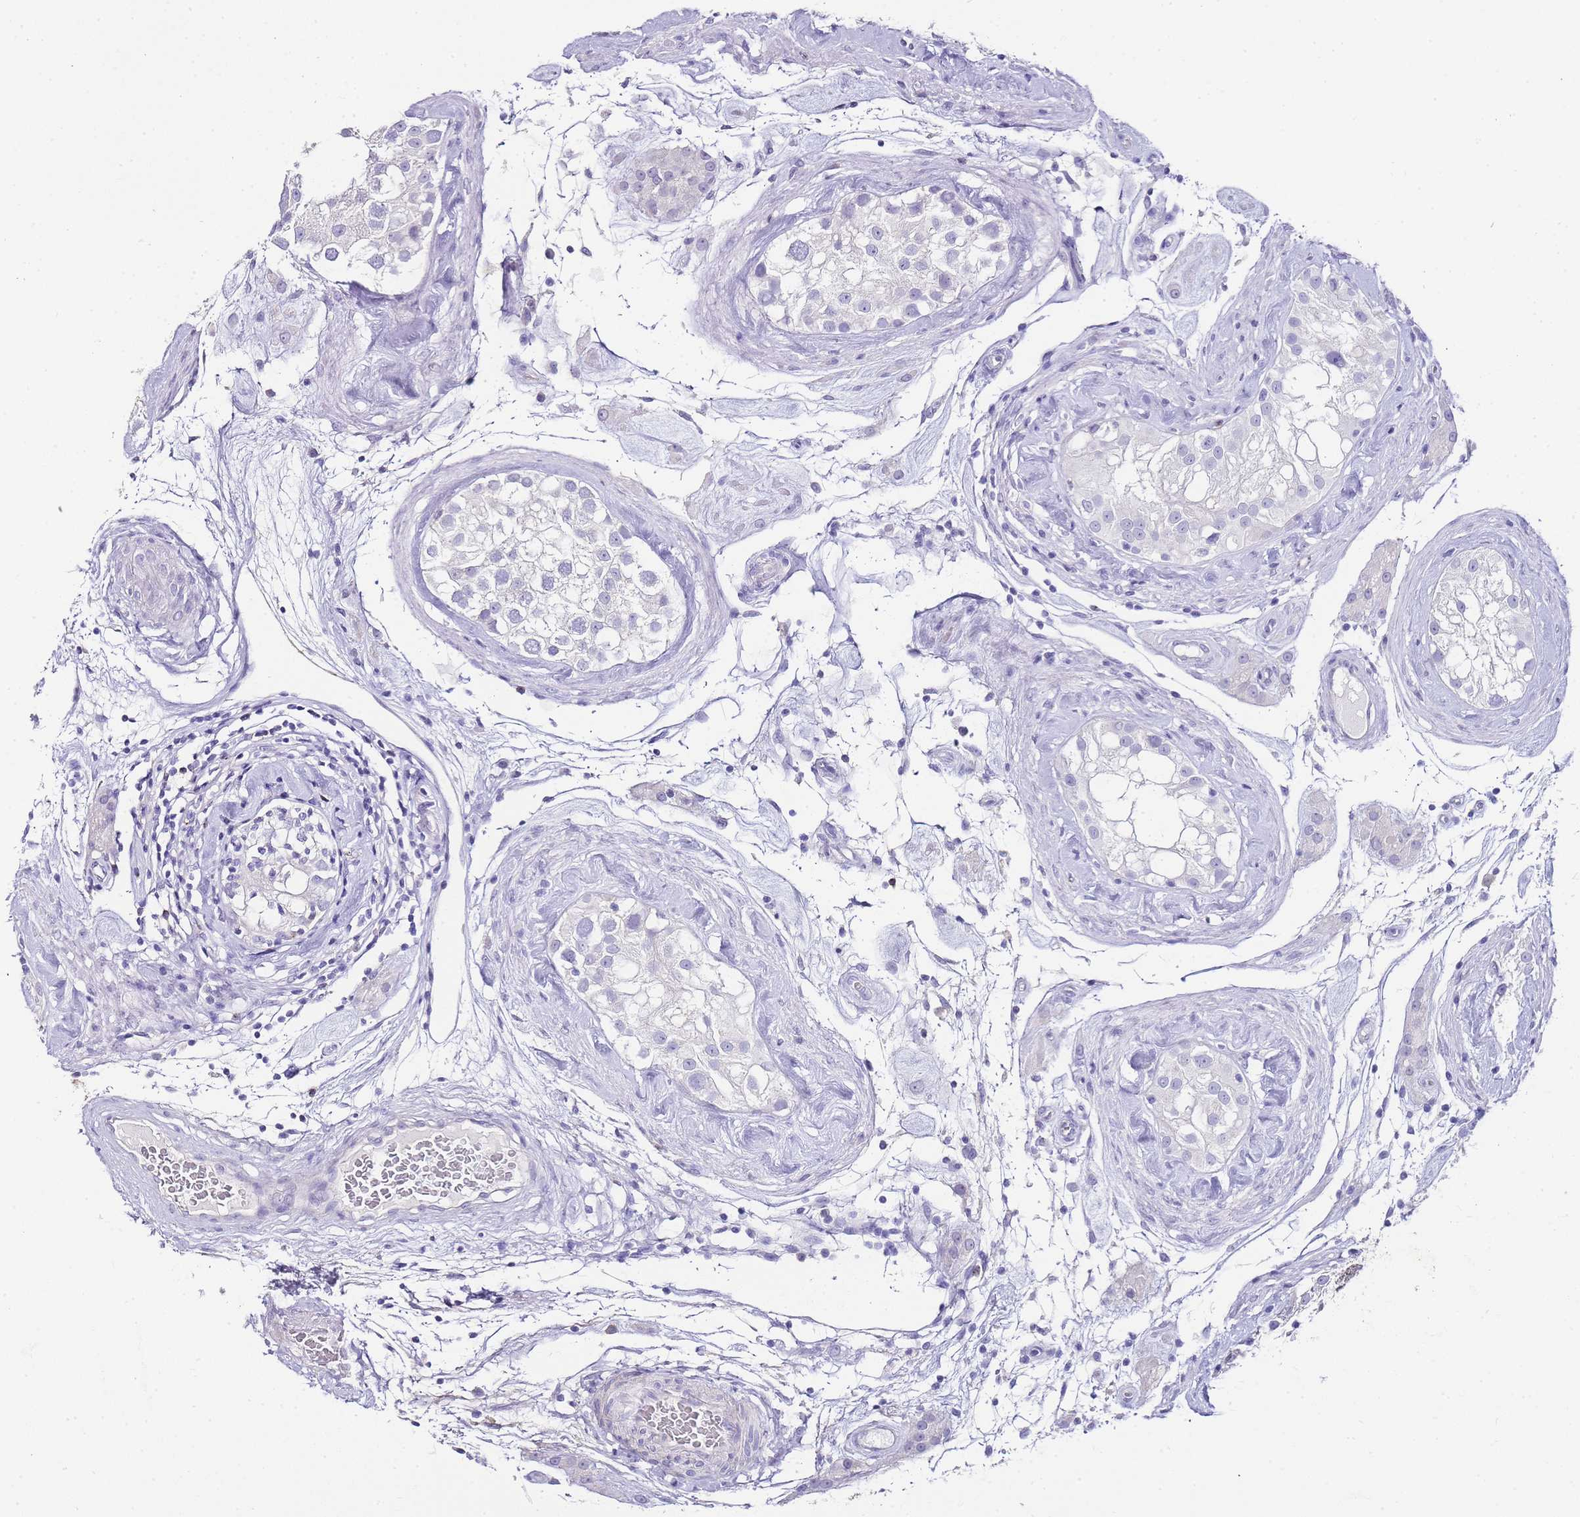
{"staining": {"intensity": "negative", "quantity": "none", "location": "none"}, "tissue": "testis", "cell_type": "Cells in seminiferous ducts", "image_type": "normal", "snomed": [{"axis": "morphology", "description": "Normal tissue, NOS"}, {"axis": "topography", "description": "Testis"}], "caption": "Immunohistochemistry photomicrograph of benign testis: testis stained with DAB exhibits no significant protein expression in cells in seminiferous ducts. (Immunohistochemistry (ihc), brightfield microscopy, high magnification).", "gene": "DPP4", "patient": {"sex": "male", "age": 46}}